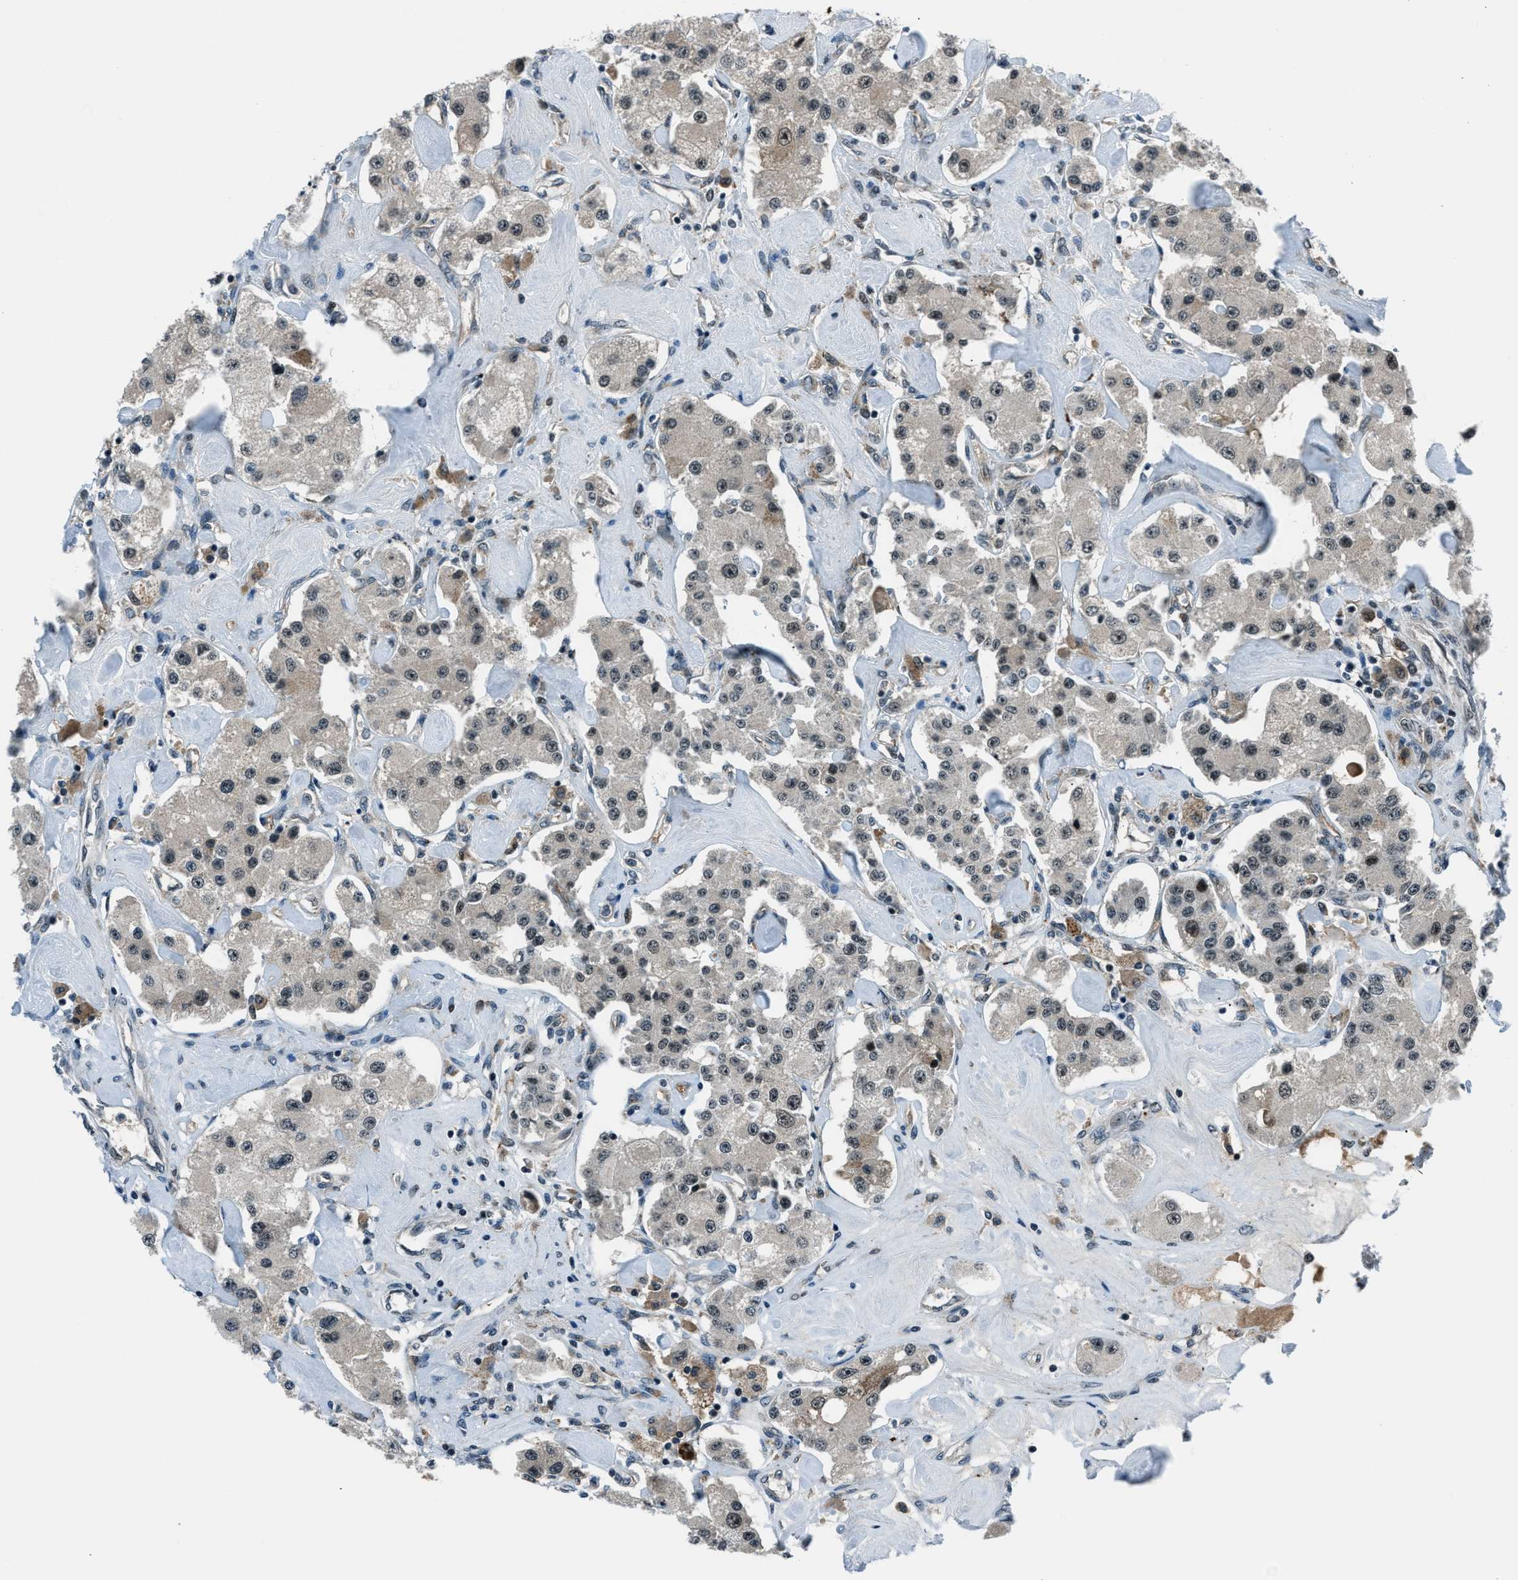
{"staining": {"intensity": "weak", "quantity": "<25%", "location": "cytoplasmic/membranous,nuclear"}, "tissue": "carcinoid", "cell_type": "Tumor cells", "image_type": "cancer", "snomed": [{"axis": "morphology", "description": "Carcinoid, malignant, NOS"}, {"axis": "topography", "description": "Pancreas"}], "caption": "An immunohistochemistry (IHC) micrograph of carcinoid is shown. There is no staining in tumor cells of carcinoid.", "gene": "ACTL9", "patient": {"sex": "male", "age": 41}}